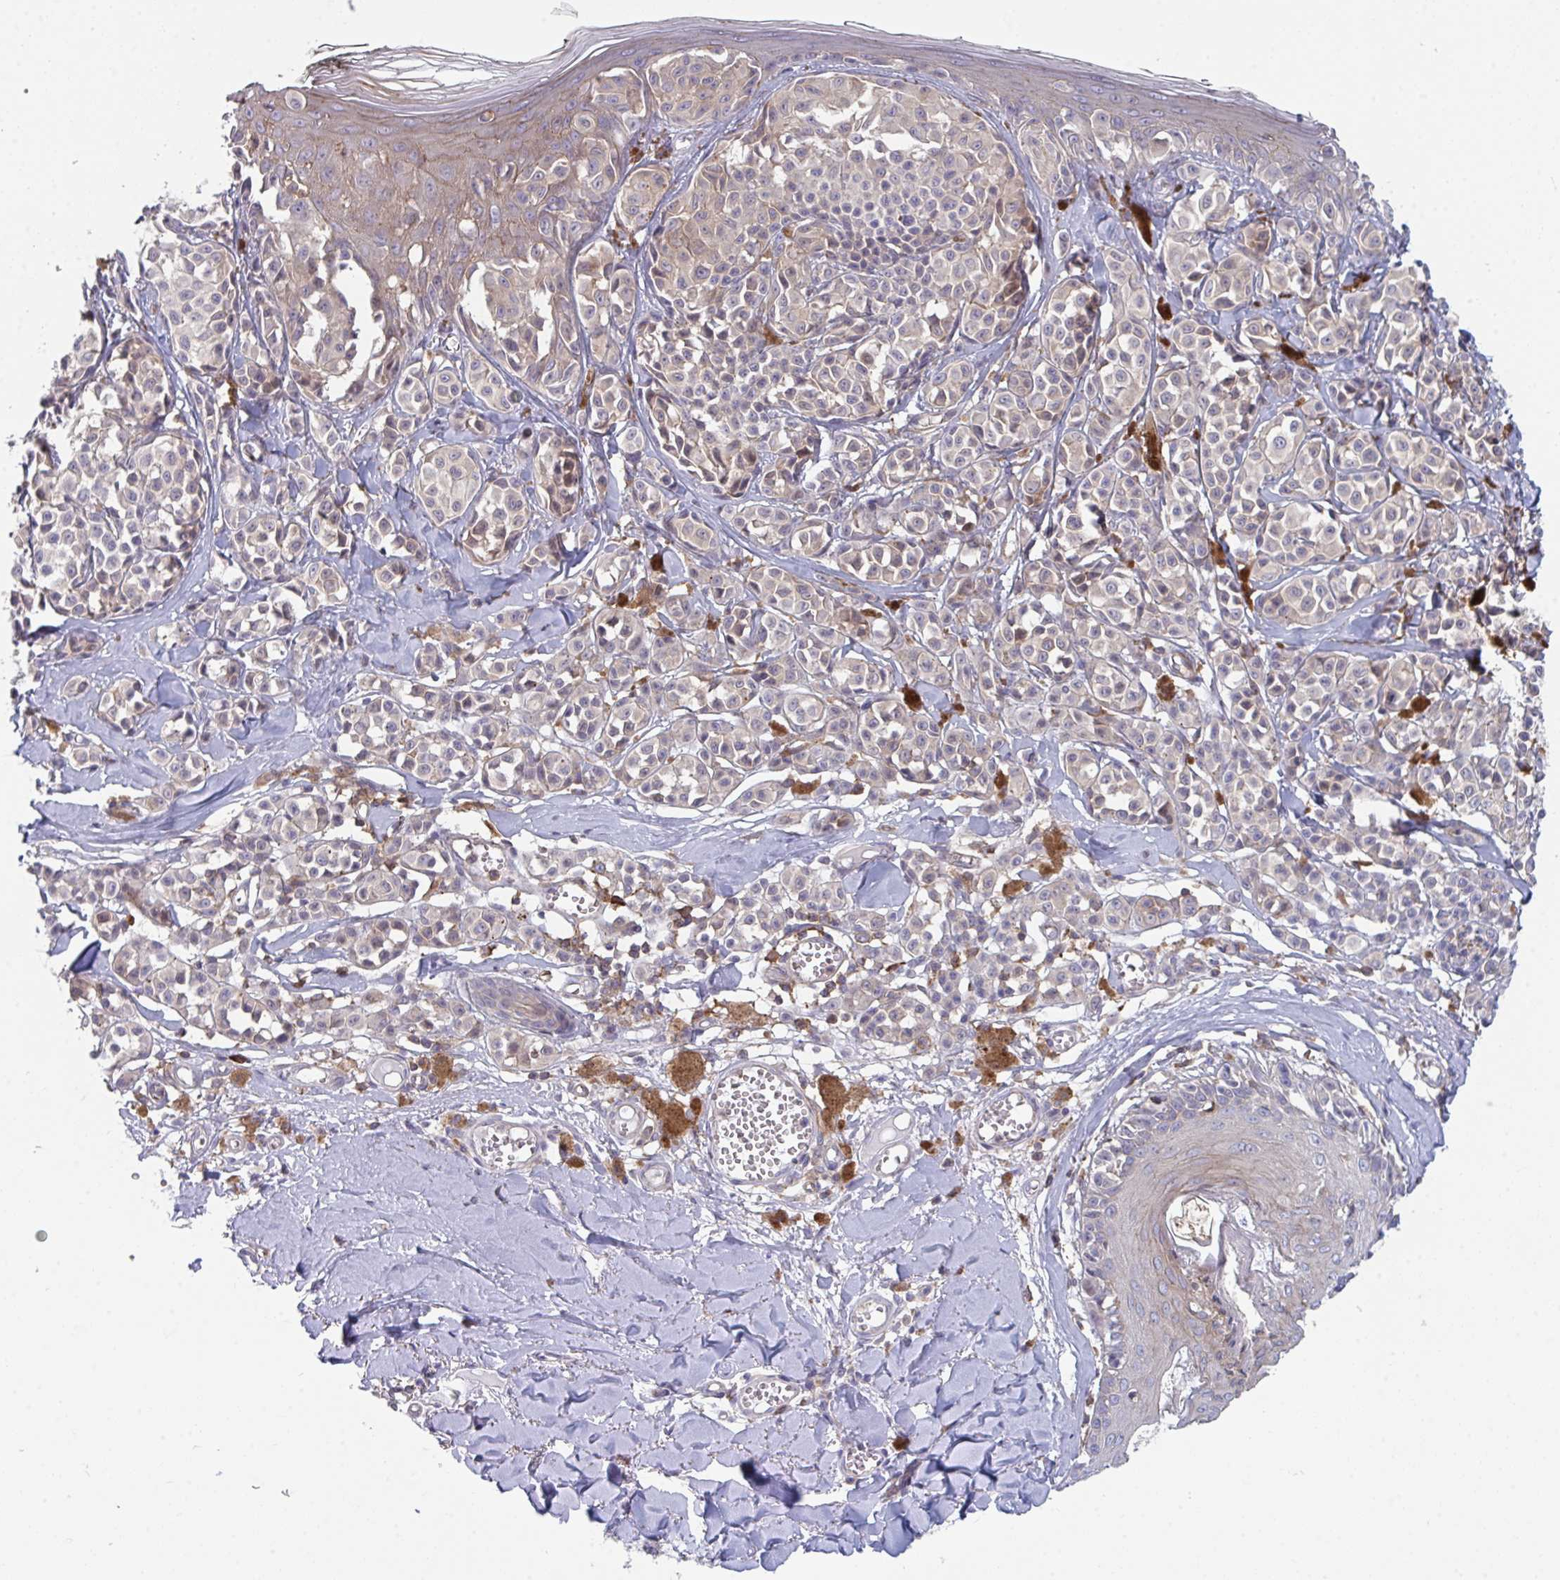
{"staining": {"intensity": "negative", "quantity": "none", "location": "none"}, "tissue": "melanoma", "cell_type": "Tumor cells", "image_type": "cancer", "snomed": [{"axis": "morphology", "description": "Malignant melanoma, NOS"}, {"axis": "topography", "description": "Skin"}], "caption": "IHC histopathology image of human melanoma stained for a protein (brown), which exhibits no positivity in tumor cells.", "gene": "DISP2", "patient": {"sex": "female", "age": 43}}